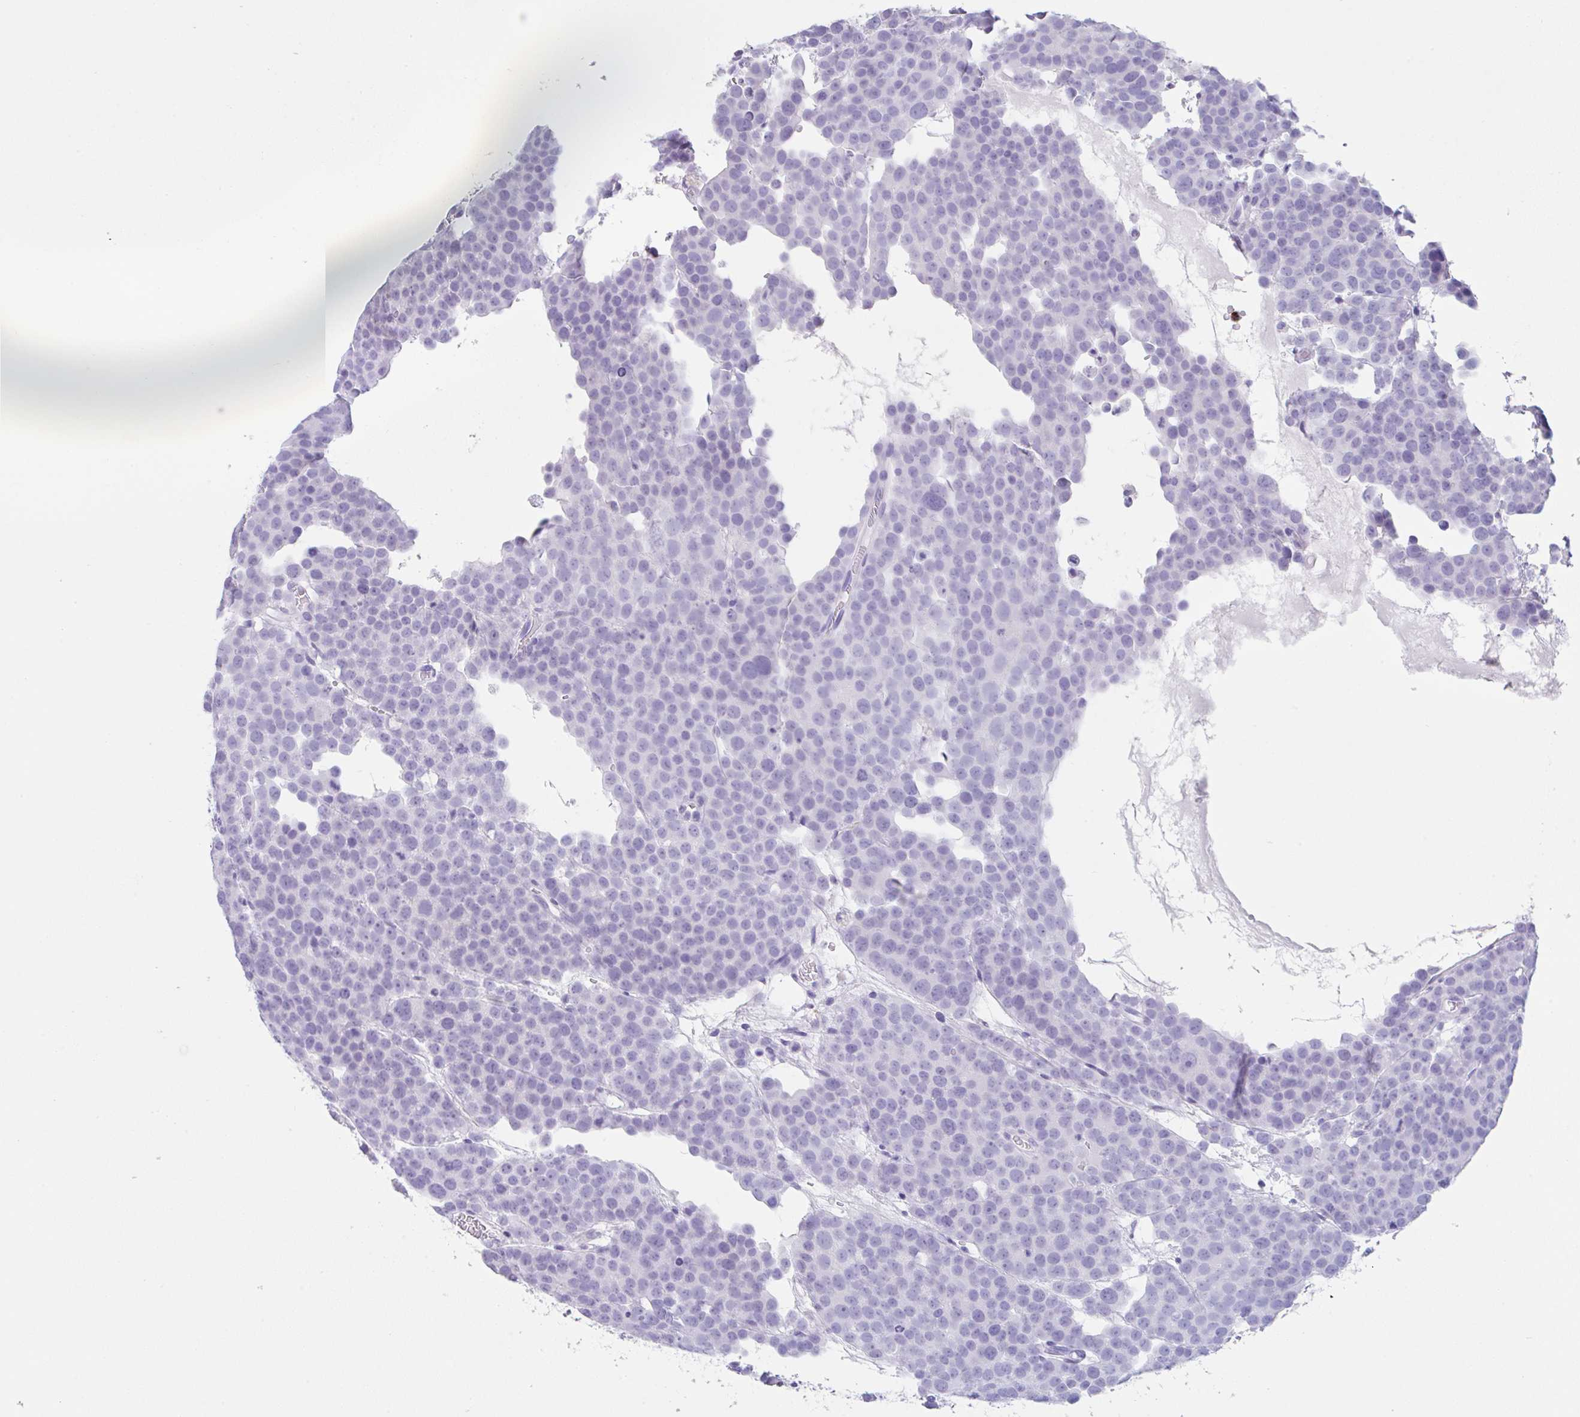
{"staining": {"intensity": "negative", "quantity": "none", "location": "none"}, "tissue": "testis cancer", "cell_type": "Tumor cells", "image_type": "cancer", "snomed": [{"axis": "morphology", "description": "Seminoma, NOS"}, {"axis": "topography", "description": "Testis"}], "caption": "This histopathology image is of testis cancer (seminoma) stained with immunohistochemistry to label a protein in brown with the nuclei are counter-stained blue. There is no positivity in tumor cells.", "gene": "TAS2R41", "patient": {"sex": "male", "age": 71}}